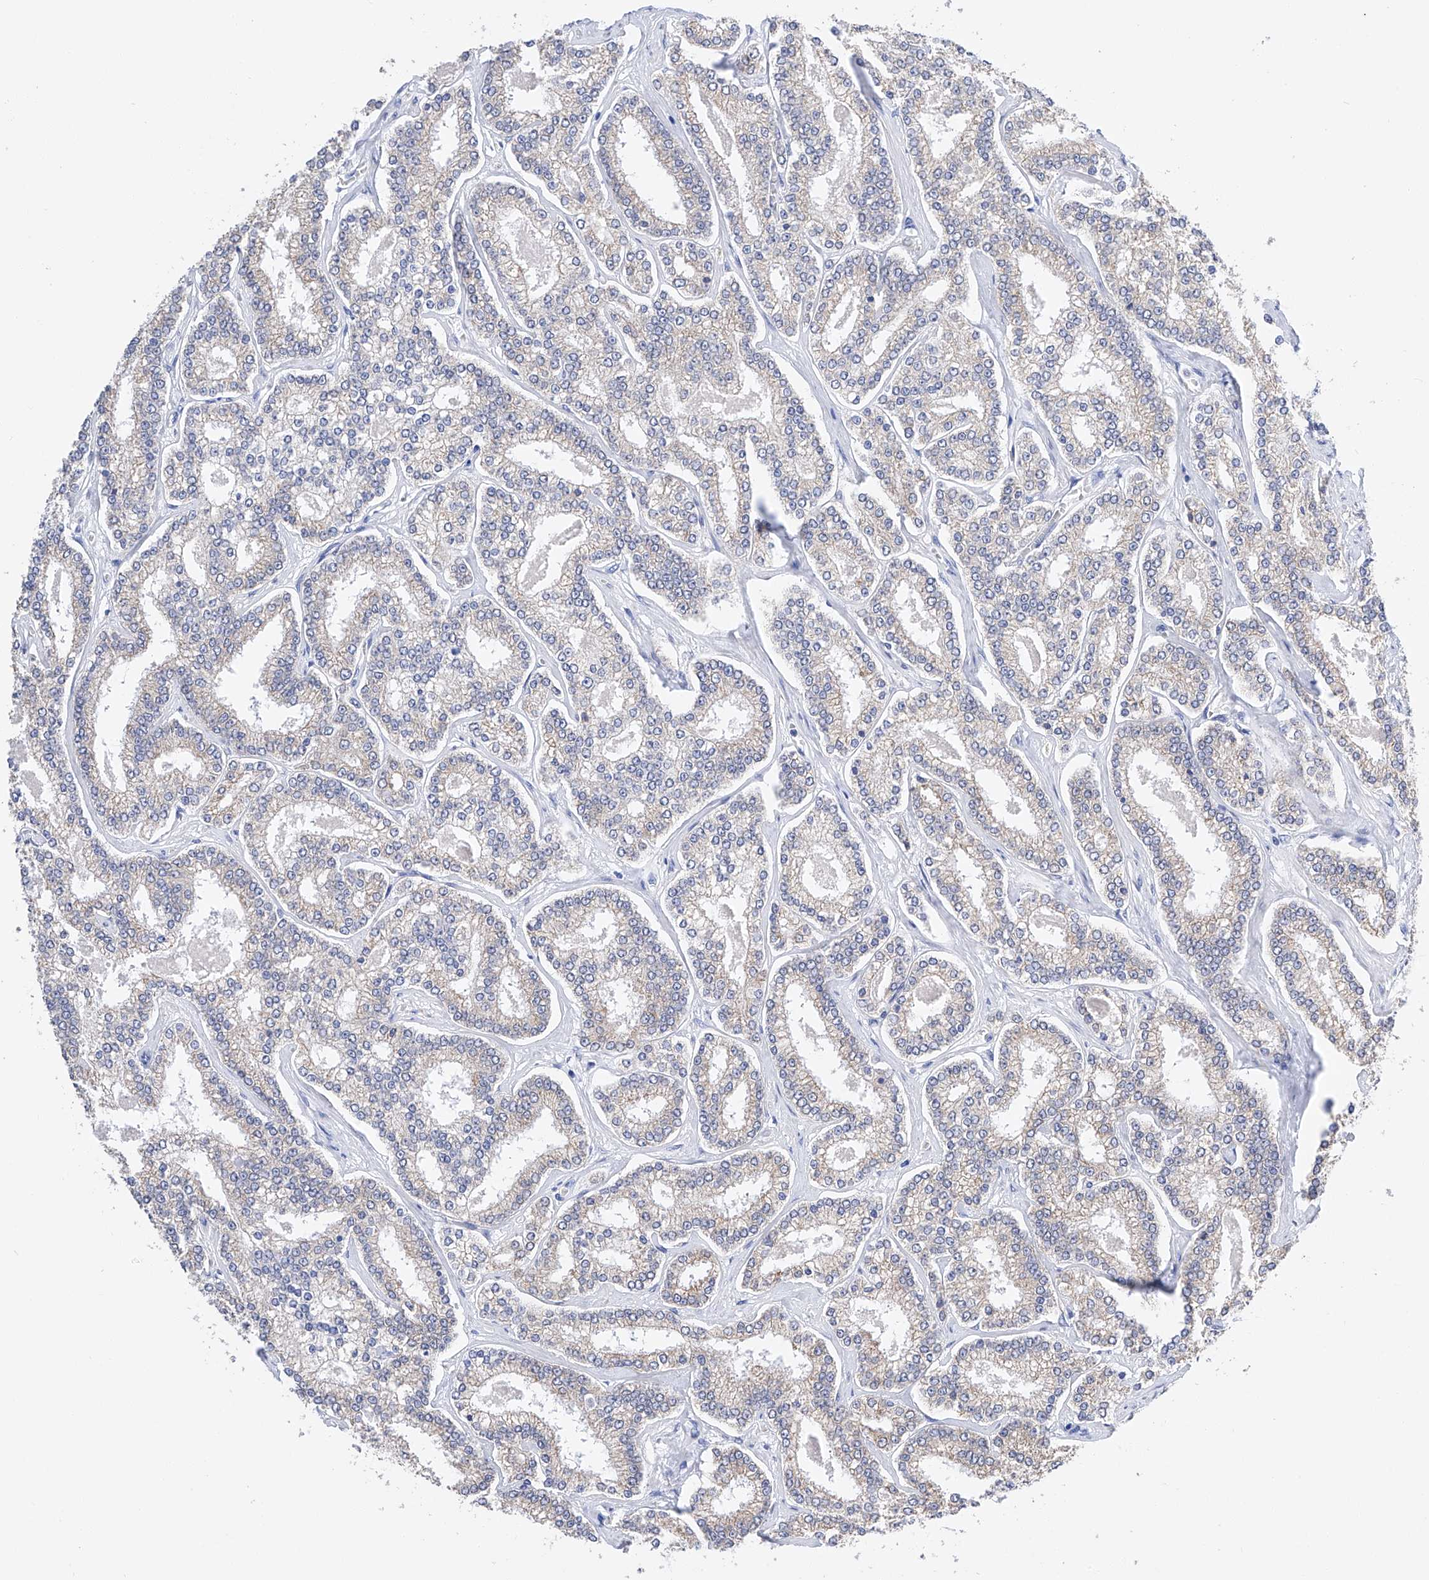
{"staining": {"intensity": "weak", "quantity": "<25%", "location": "cytoplasmic/membranous"}, "tissue": "prostate cancer", "cell_type": "Tumor cells", "image_type": "cancer", "snomed": [{"axis": "morphology", "description": "Normal tissue, NOS"}, {"axis": "morphology", "description": "Adenocarcinoma, High grade"}, {"axis": "topography", "description": "Prostate"}], "caption": "Tumor cells show no significant protein expression in prostate high-grade adenocarcinoma.", "gene": "PDIA5", "patient": {"sex": "male", "age": 83}}